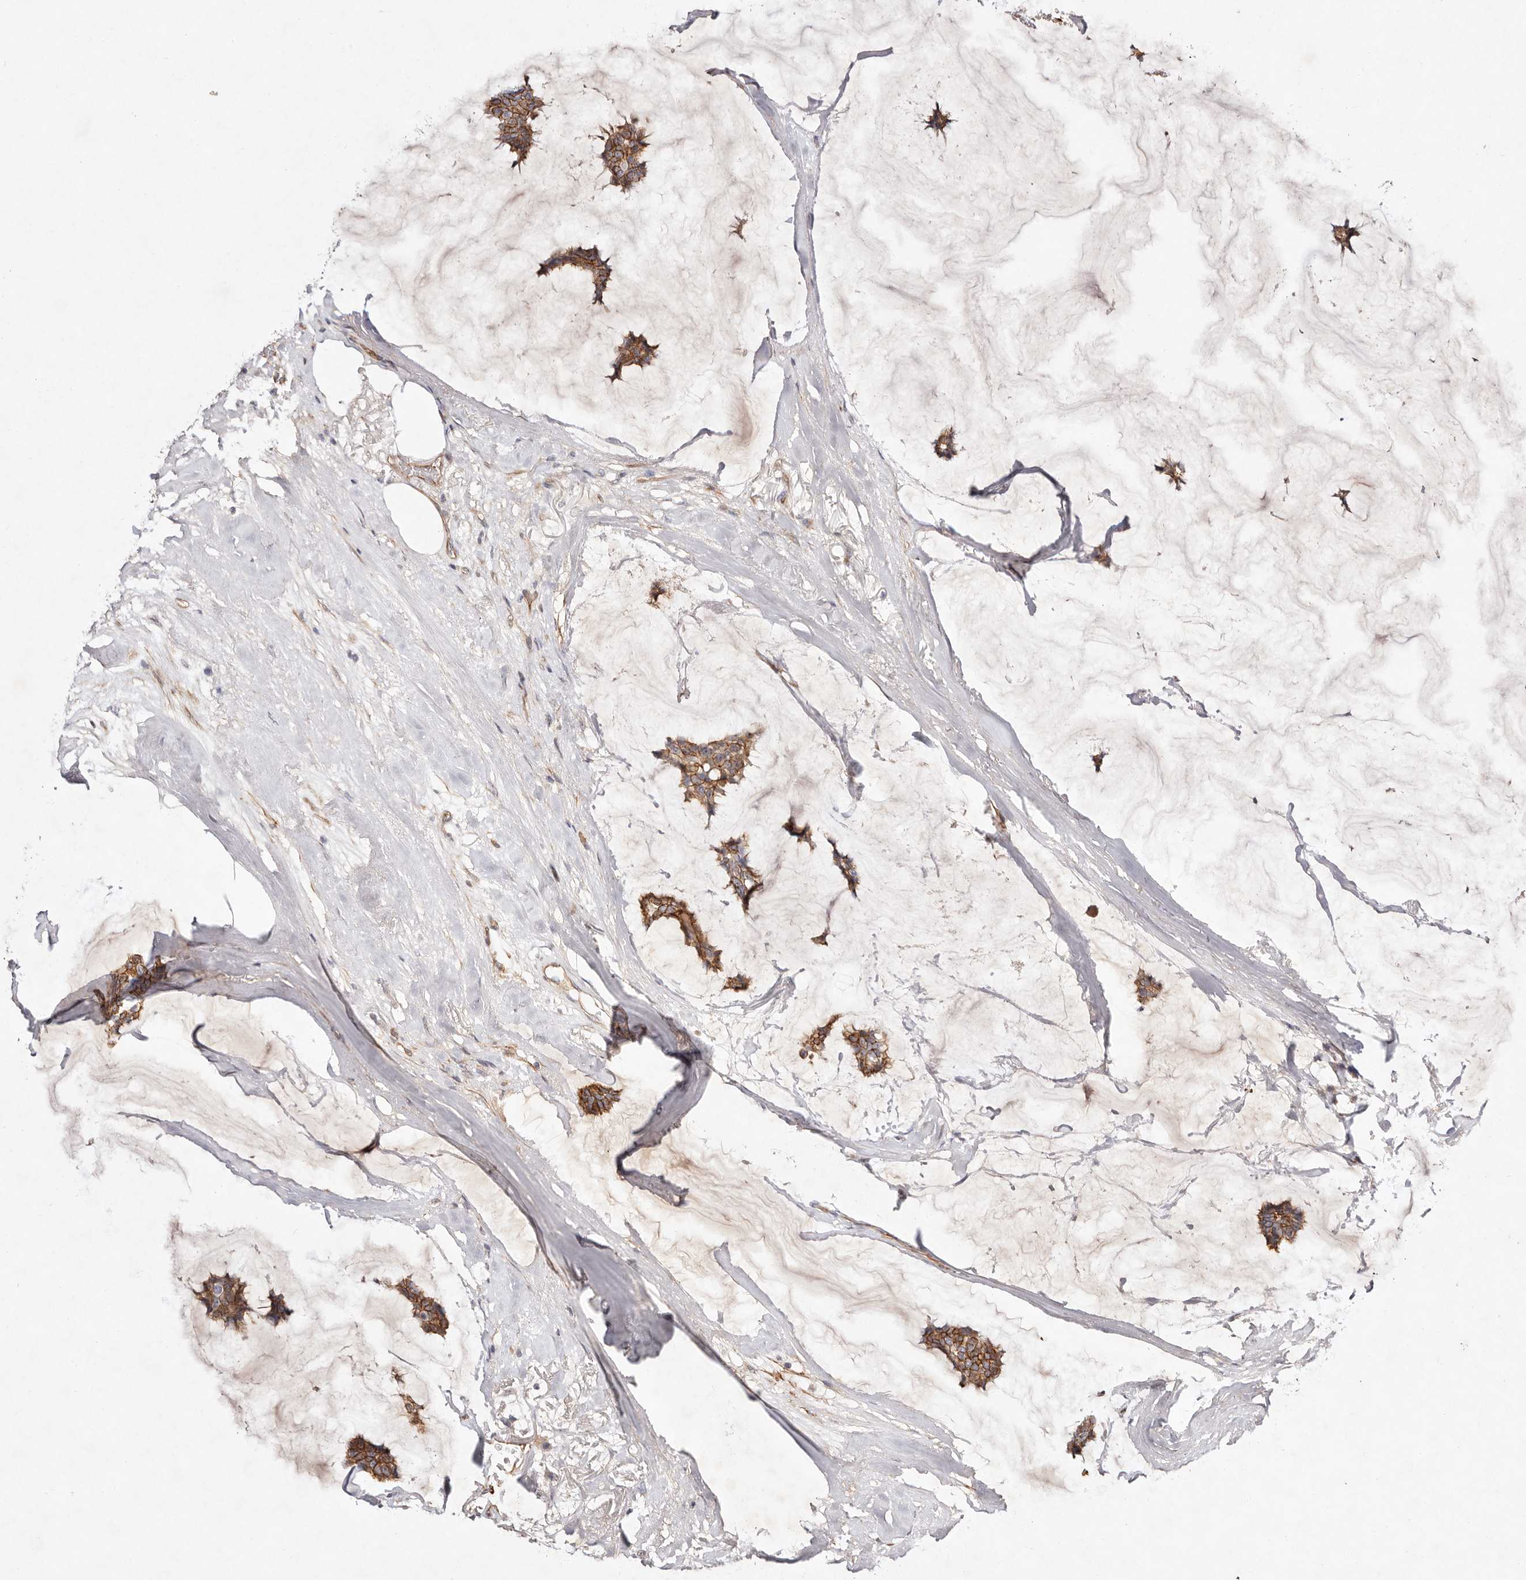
{"staining": {"intensity": "moderate", "quantity": ">75%", "location": "cytoplasmic/membranous"}, "tissue": "breast cancer", "cell_type": "Tumor cells", "image_type": "cancer", "snomed": [{"axis": "morphology", "description": "Duct carcinoma"}, {"axis": "topography", "description": "Breast"}], "caption": "Tumor cells exhibit moderate cytoplasmic/membranous positivity in about >75% of cells in breast infiltrating ductal carcinoma.", "gene": "MTMR11", "patient": {"sex": "female", "age": 93}}